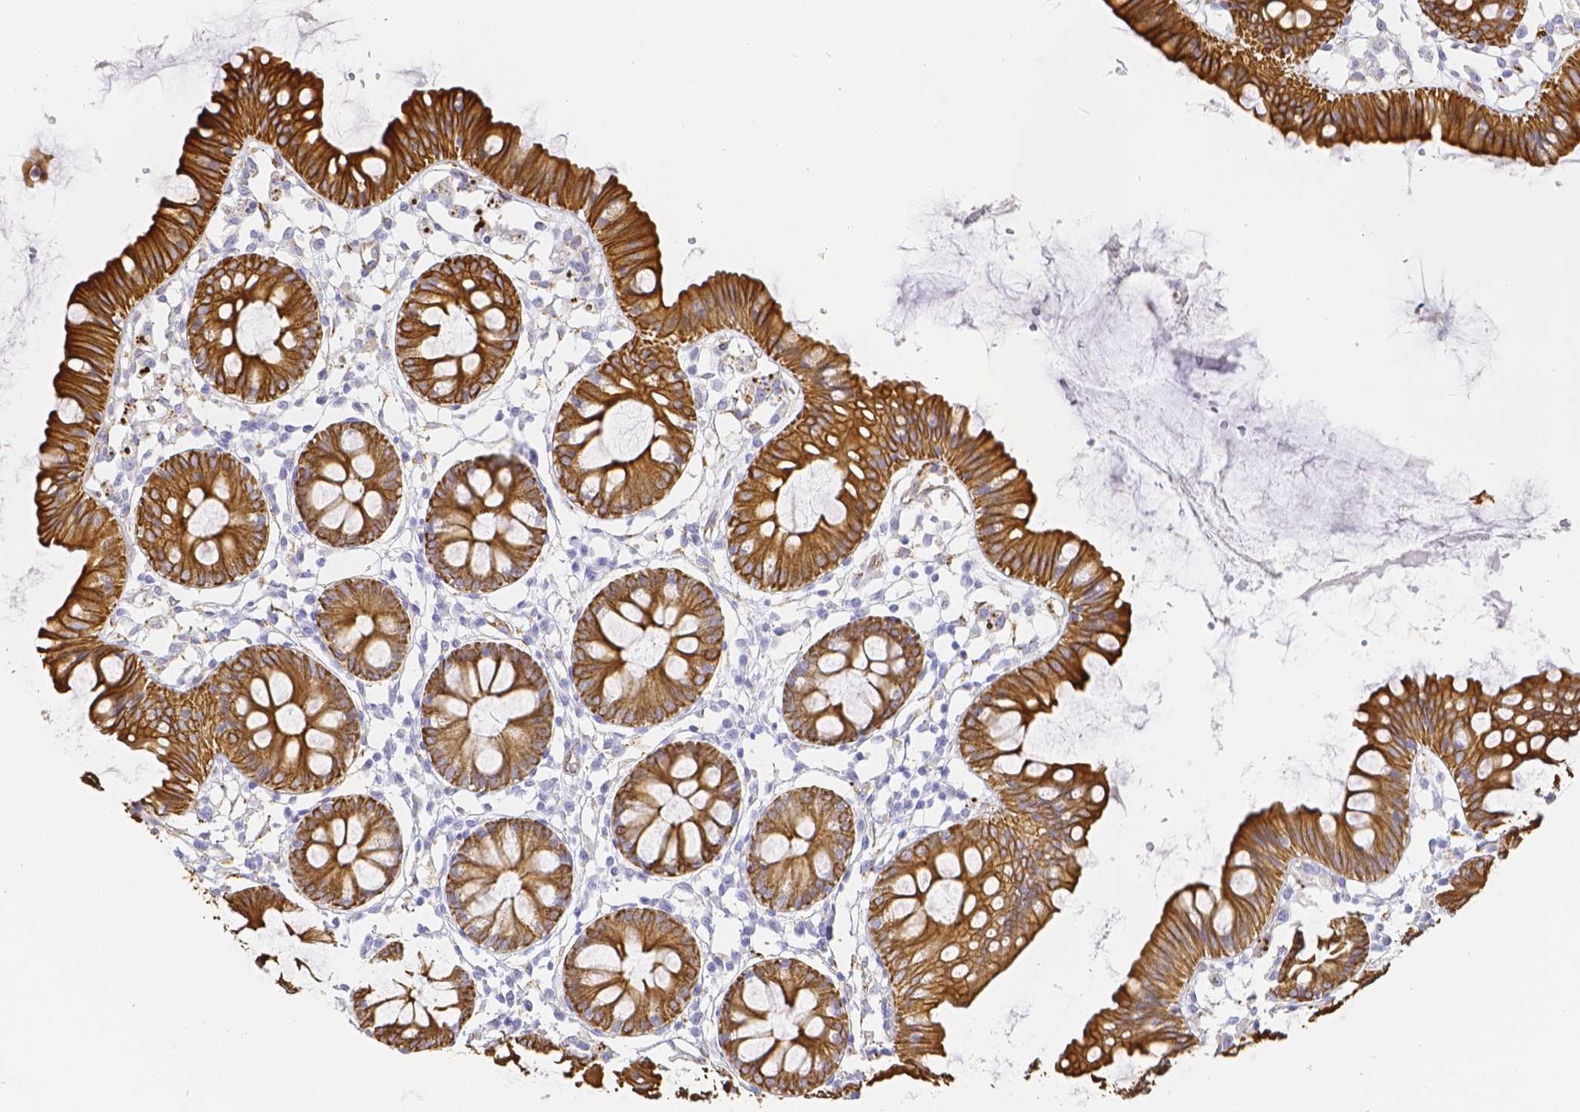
{"staining": {"intensity": "moderate", "quantity": ">75%", "location": "cytoplasmic/membranous"}, "tissue": "colon", "cell_type": "Endothelial cells", "image_type": "normal", "snomed": [{"axis": "morphology", "description": "Normal tissue, NOS"}, {"axis": "topography", "description": "Colon"}], "caption": "This photomicrograph shows IHC staining of unremarkable human colon, with medium moderate cytoplasmic/membranous staining in approximately >75% of endothelial cells.", "gene": "SMURF1", "patient": {"sex": "female", "age": 84}}